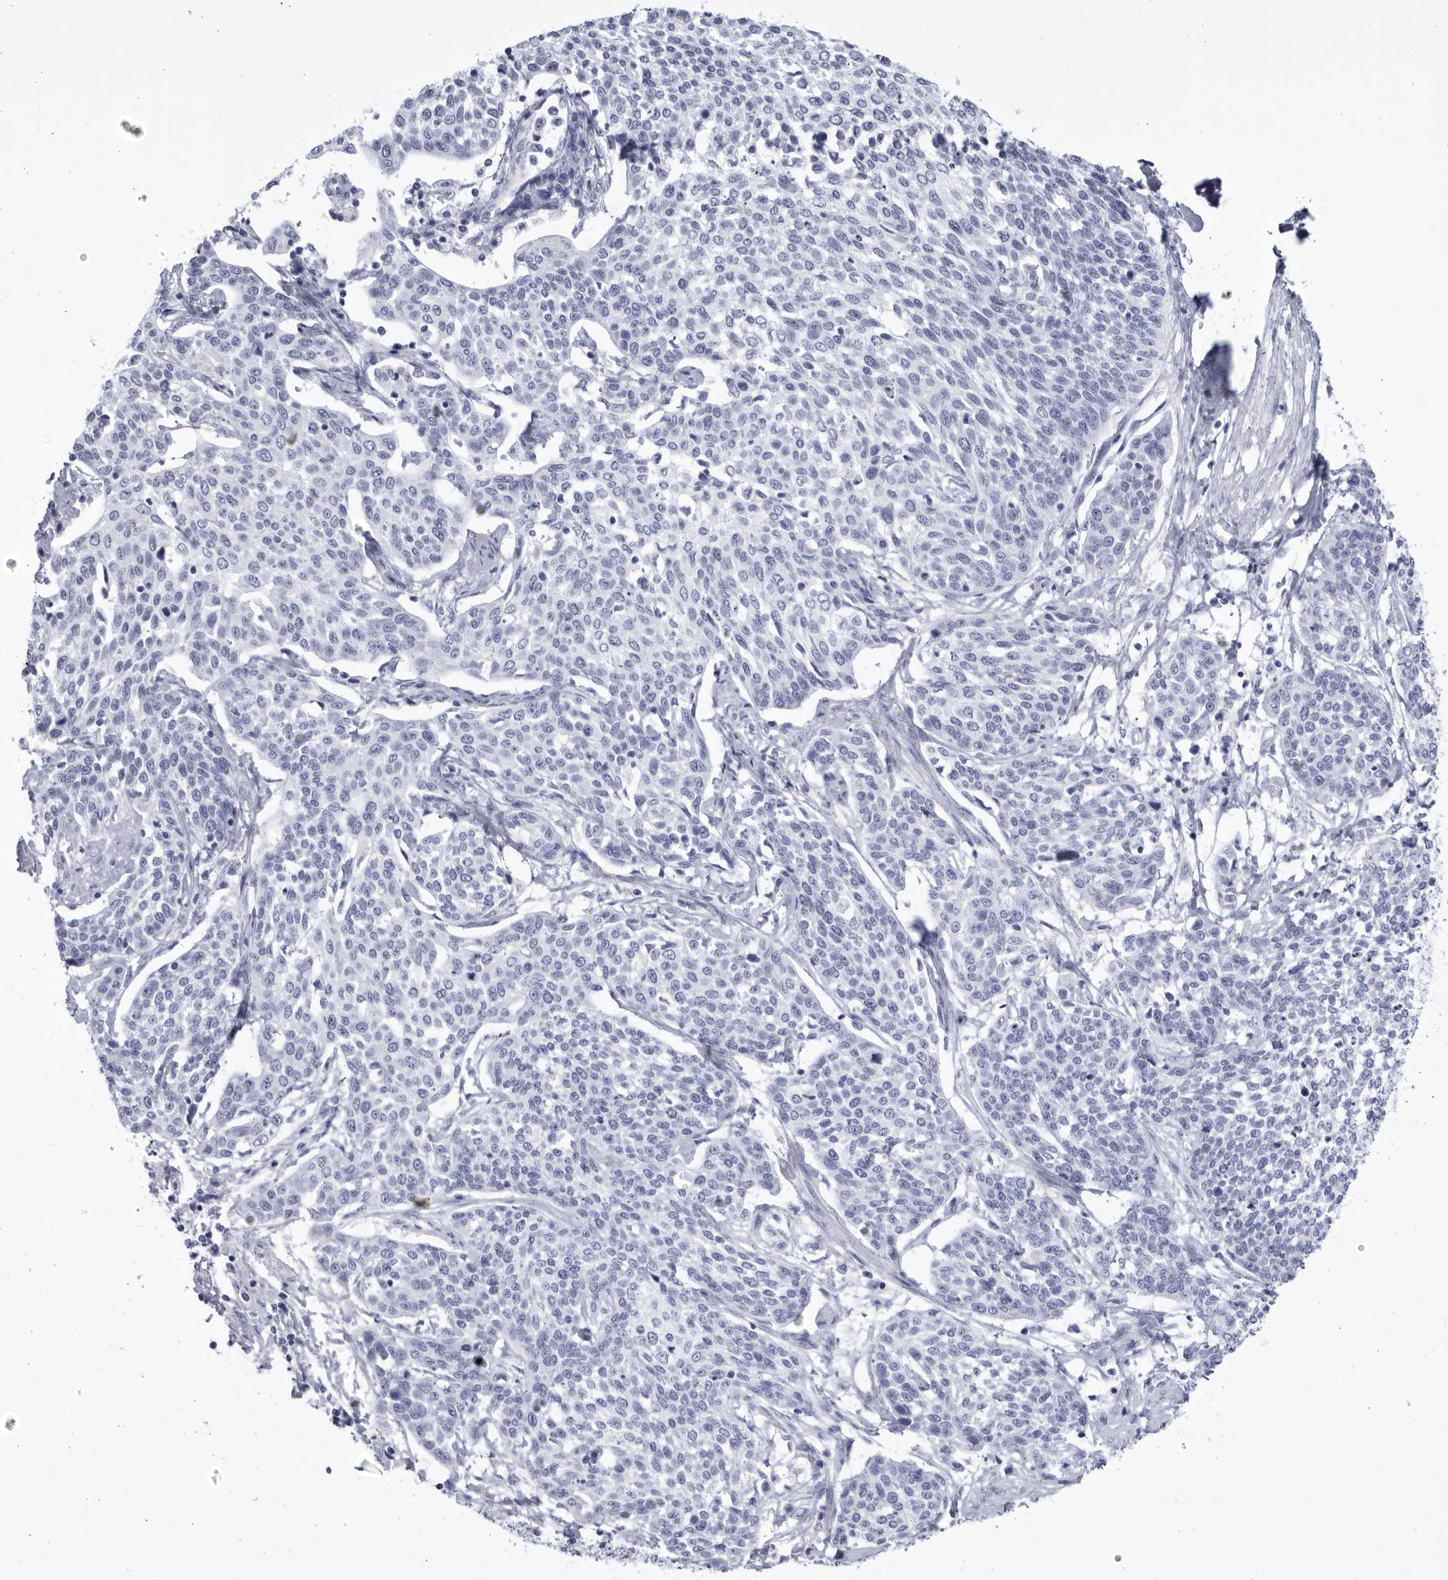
{"staining": {"intensity": "negative", "quantity": "none", "location": "none"}, "tissue": "cervical cancer", "cell_type": "Tumor cells", "image_type": "cancer", "snomed": [{"axis": "morphology", "description": "Squamous cell carcinoma, NOS"}, {"axis": "topography", "description": "Cervix"}], "caption": "Immunohistochemistry micrograph of human cervical squamous cell carcinoma stained for a protein (brown), which displays no expression in tumor cells.", "gene": "CCDC181", "patient": {"sex": "female", "age": 34}}